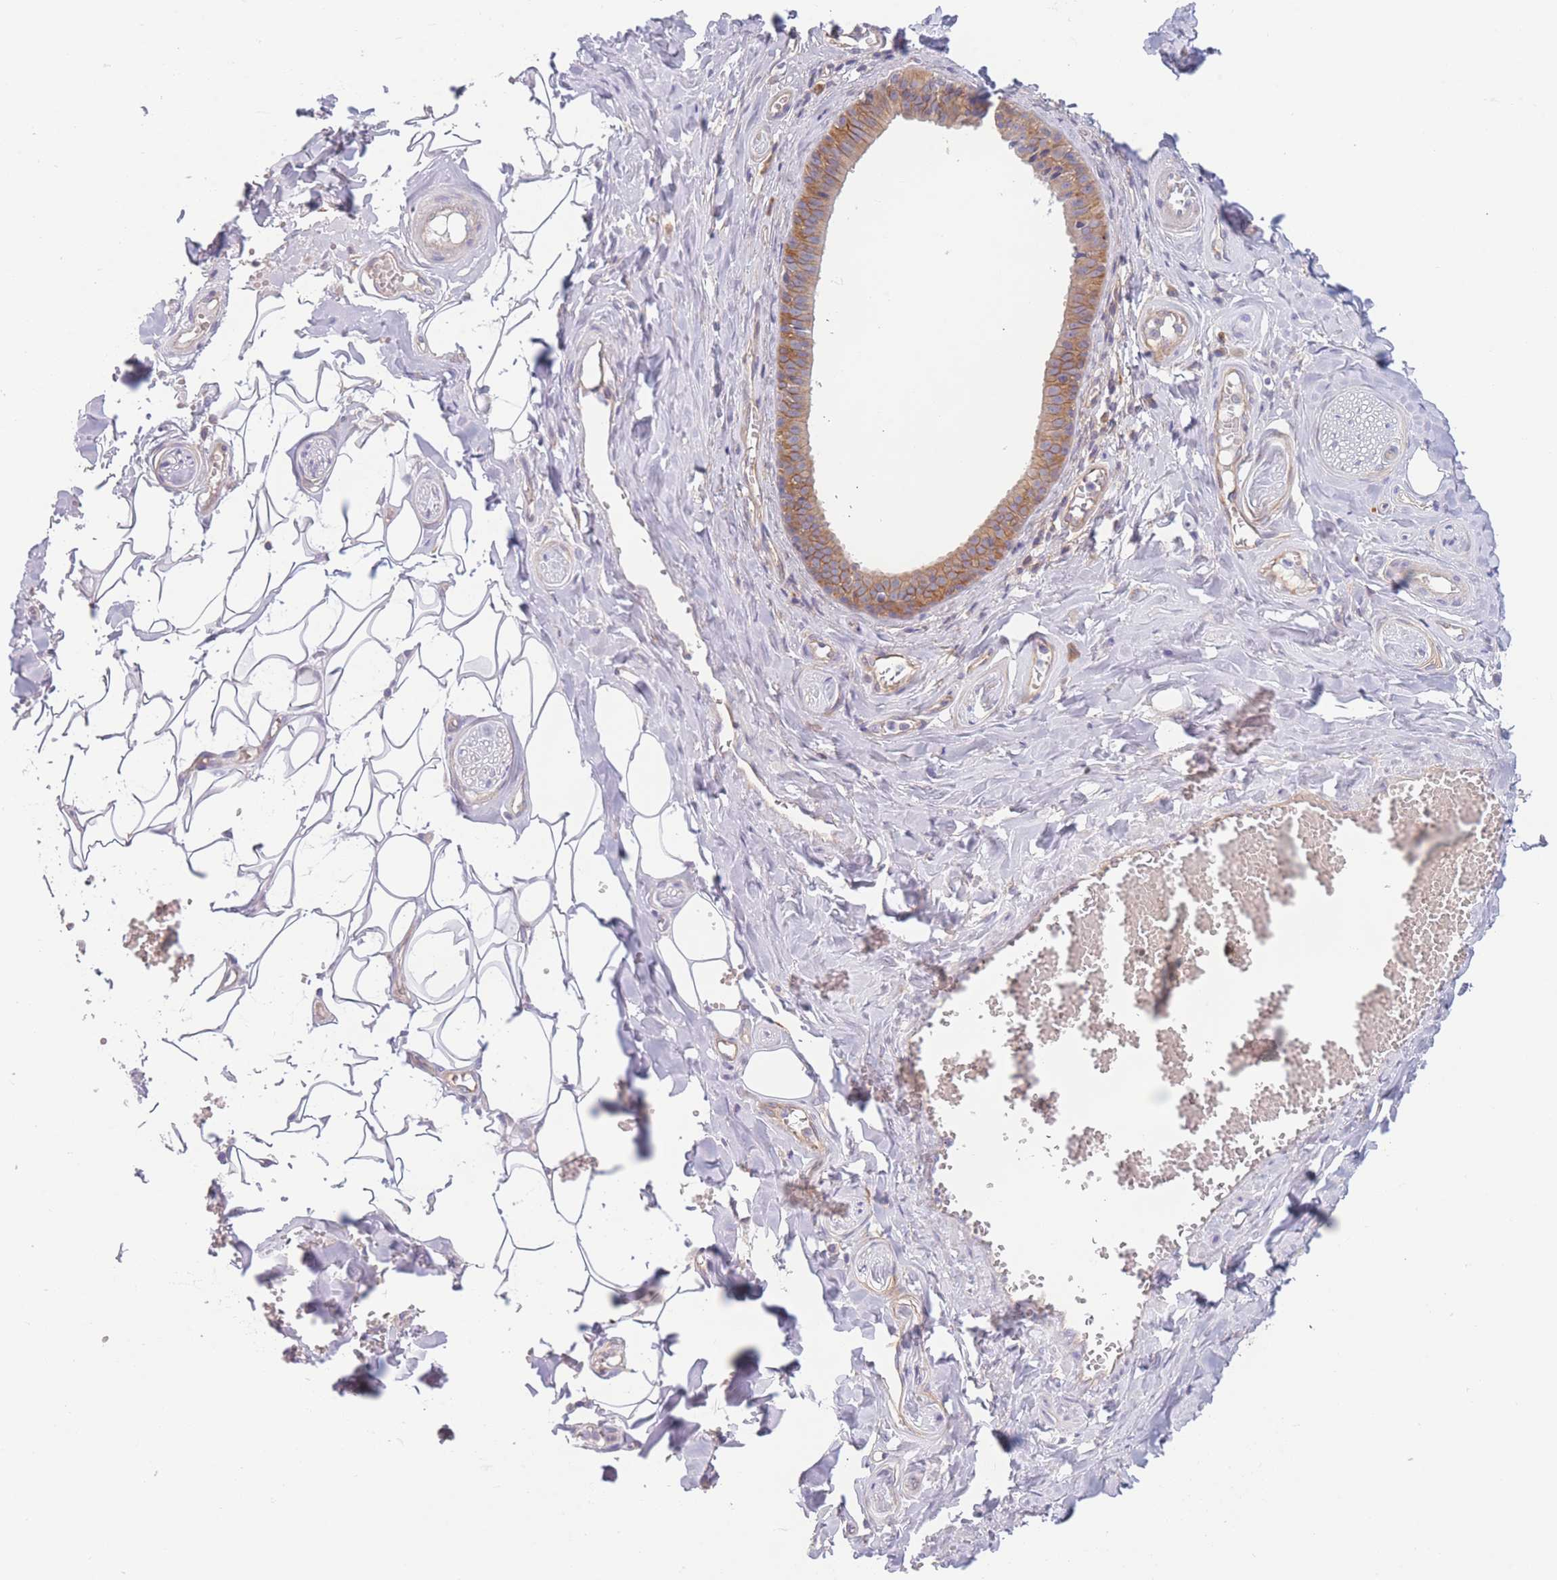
{"staining": {"intensity": "moderate", "quantity": "<25%", "location": "cytoplasmic/membranous"}, "tissue": "salivary gland", "cell_type": "Glandular cells", "image_type": "normal", "snomed": [{"axis": "morphology", "description": "Normal tissue, NOS"}, {"axis": "topography", "description": "Salivary gland"}], "caption": "A brown stain labels moderate cytoplasmic/membranous staining of a protein in glandular cells of normal human salivary gland. (DAB (3,3'-diaminobenzidine) = brown stain, brightfield microscopy at high magnification).", "gene": "WDR93", "patient": {"sex": "male", "age": 62}}